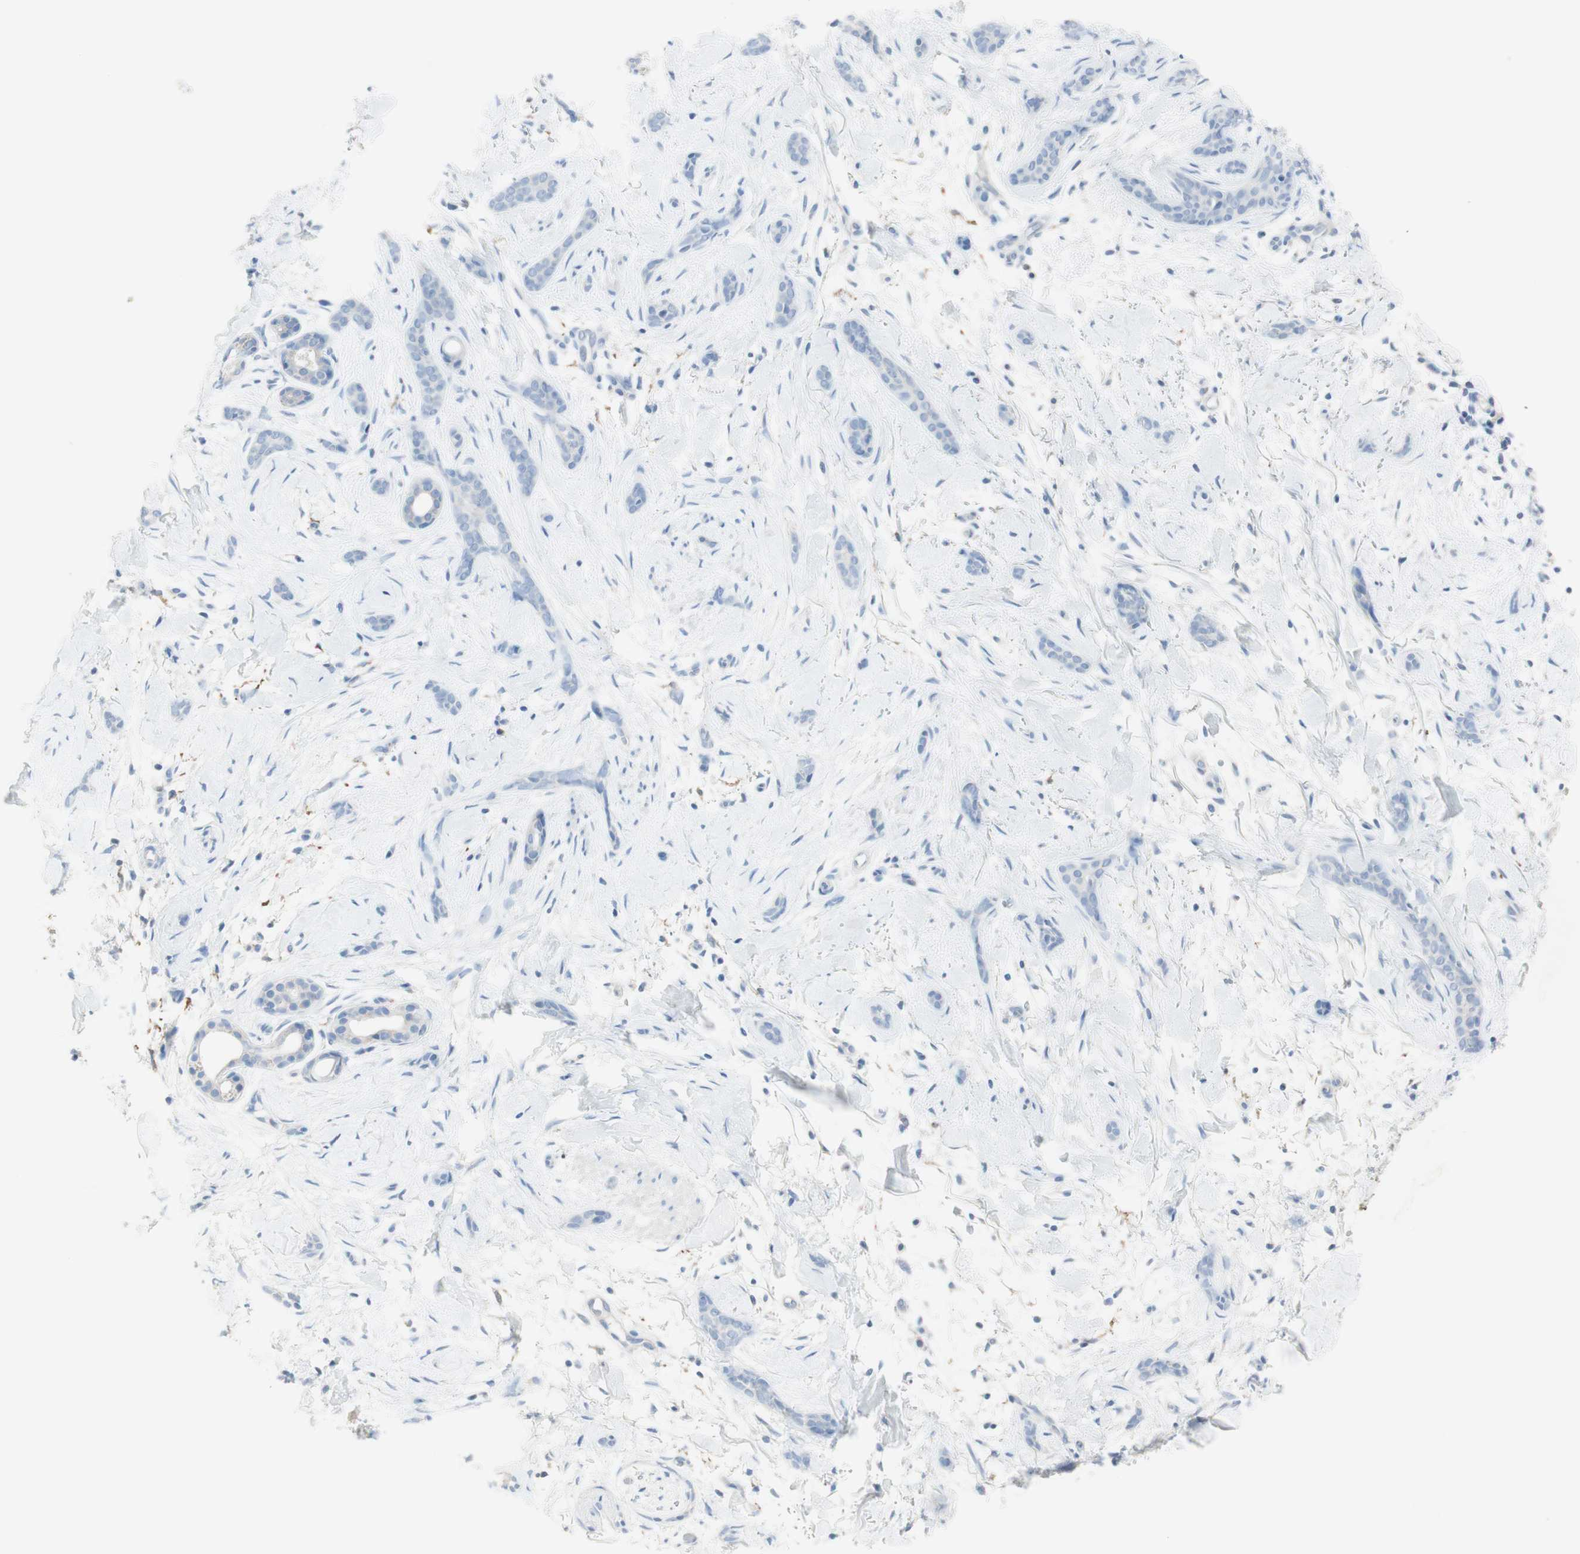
{"staining": {"intensity": "negative", "quantity": "none", "location": "none"}, "tissue": "skin cancer", "cell_type": "Tumor cells", "image_type": "cancer", "snomed": [{"axis": "morphology", "description": "Basal cell carcinoma"}, {"axis": "morphology", "description": "Adnexal tumor, benign"}, {"axis": "topography", "description": "Skin"}], "caption": "An immunohistochemistry histopathology image of benign adnexal tumor (skin) is shown. There is no staining in tumor cells of benign adnexal tumor (skin).", "gene": "ART3", "patient": {"sex": "female", "age": 42}}